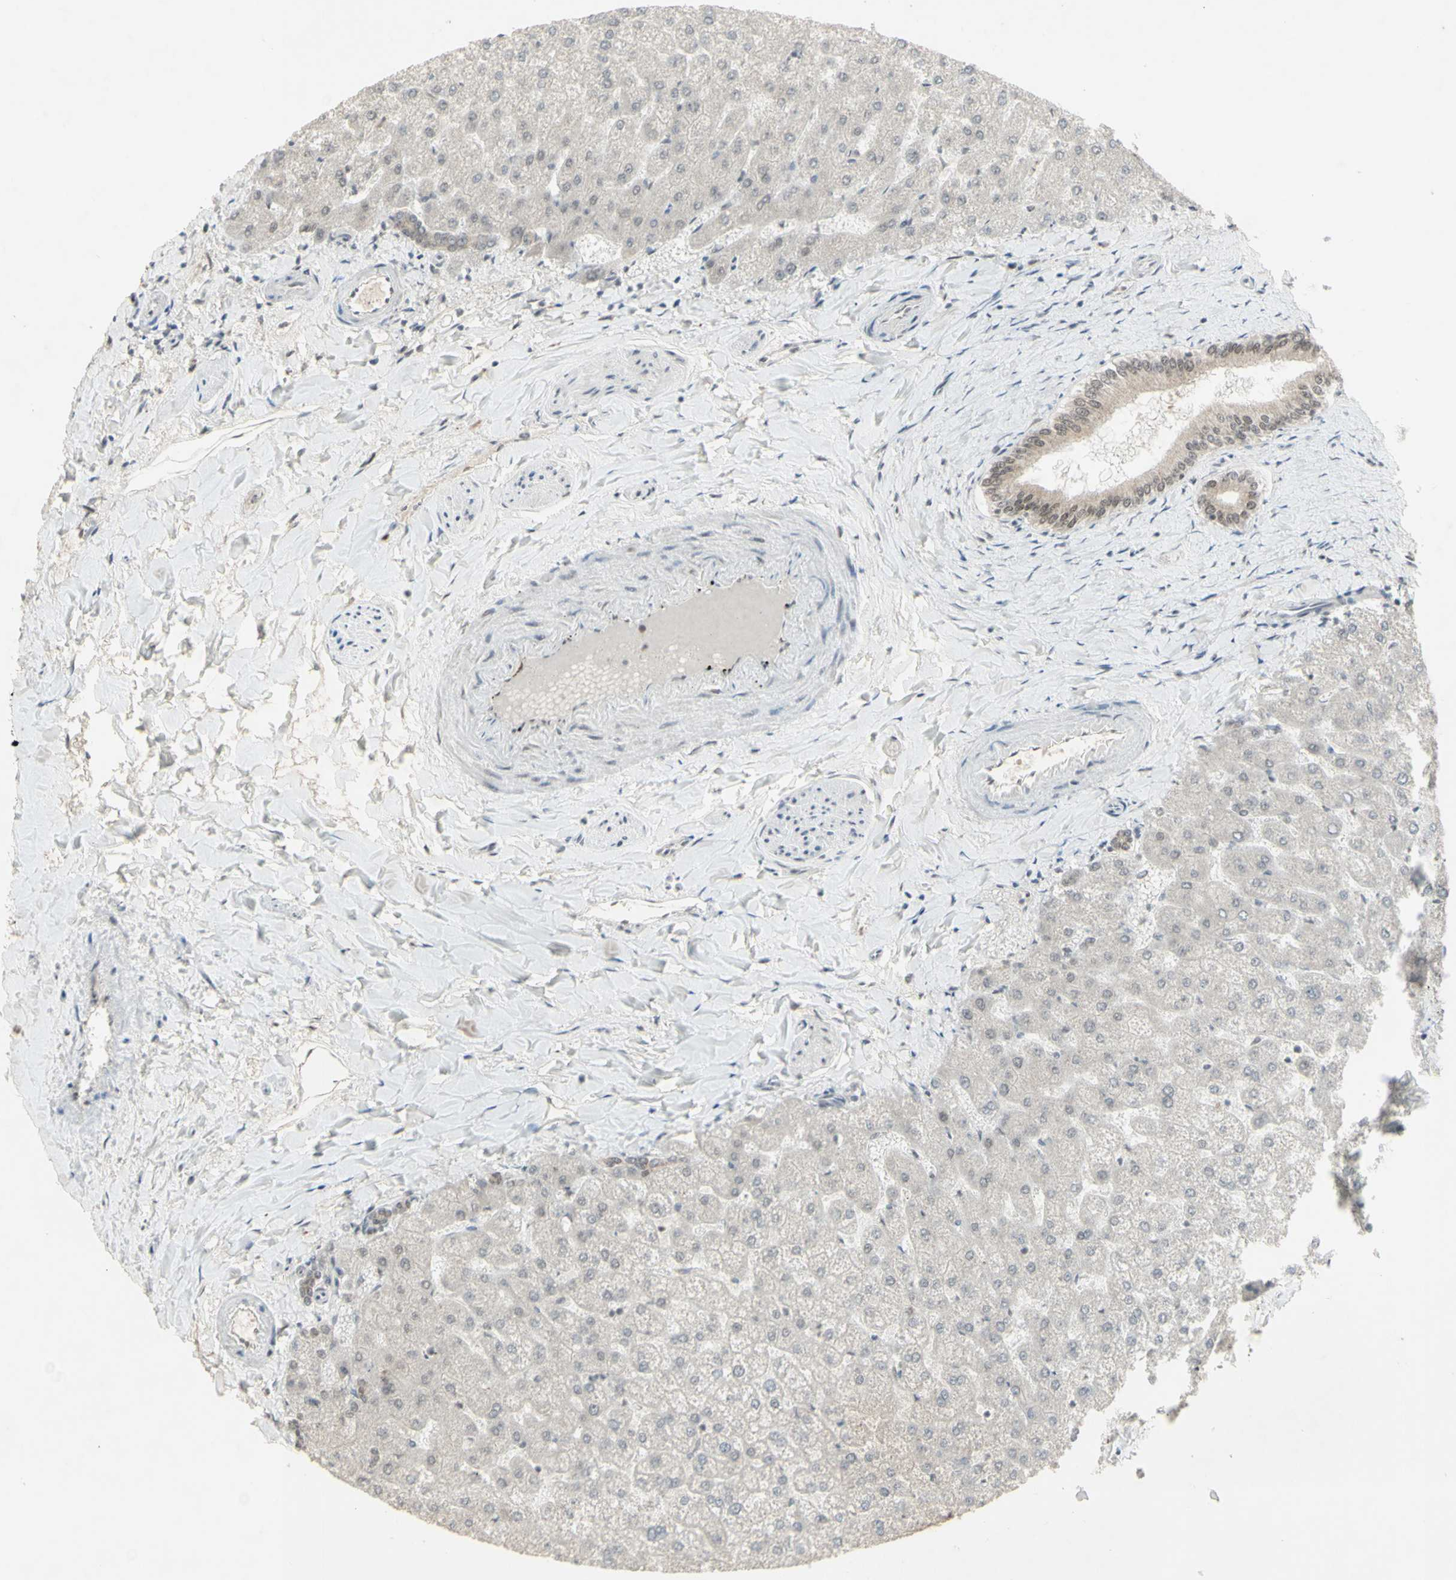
{"staining": {"intensity": "weak", "quantity": ">75%", "location": "cytoplasmic/membranous"}, "tissue": "liver", "cell_type": "Cholangiocytes", "image_type": "normal", "snomed": [{"axis": "morphology", "description": "Normal tissue, NOS"}, {"axis": "topography", "description": "Liver"}], "caption": "Unremarkable liver reveals weak cytoplasmic/membranous positivity in approximately >75% of cholangiocytes.", "gene": "CCNT1", "patient": {"sex": "female", "age": 32}}